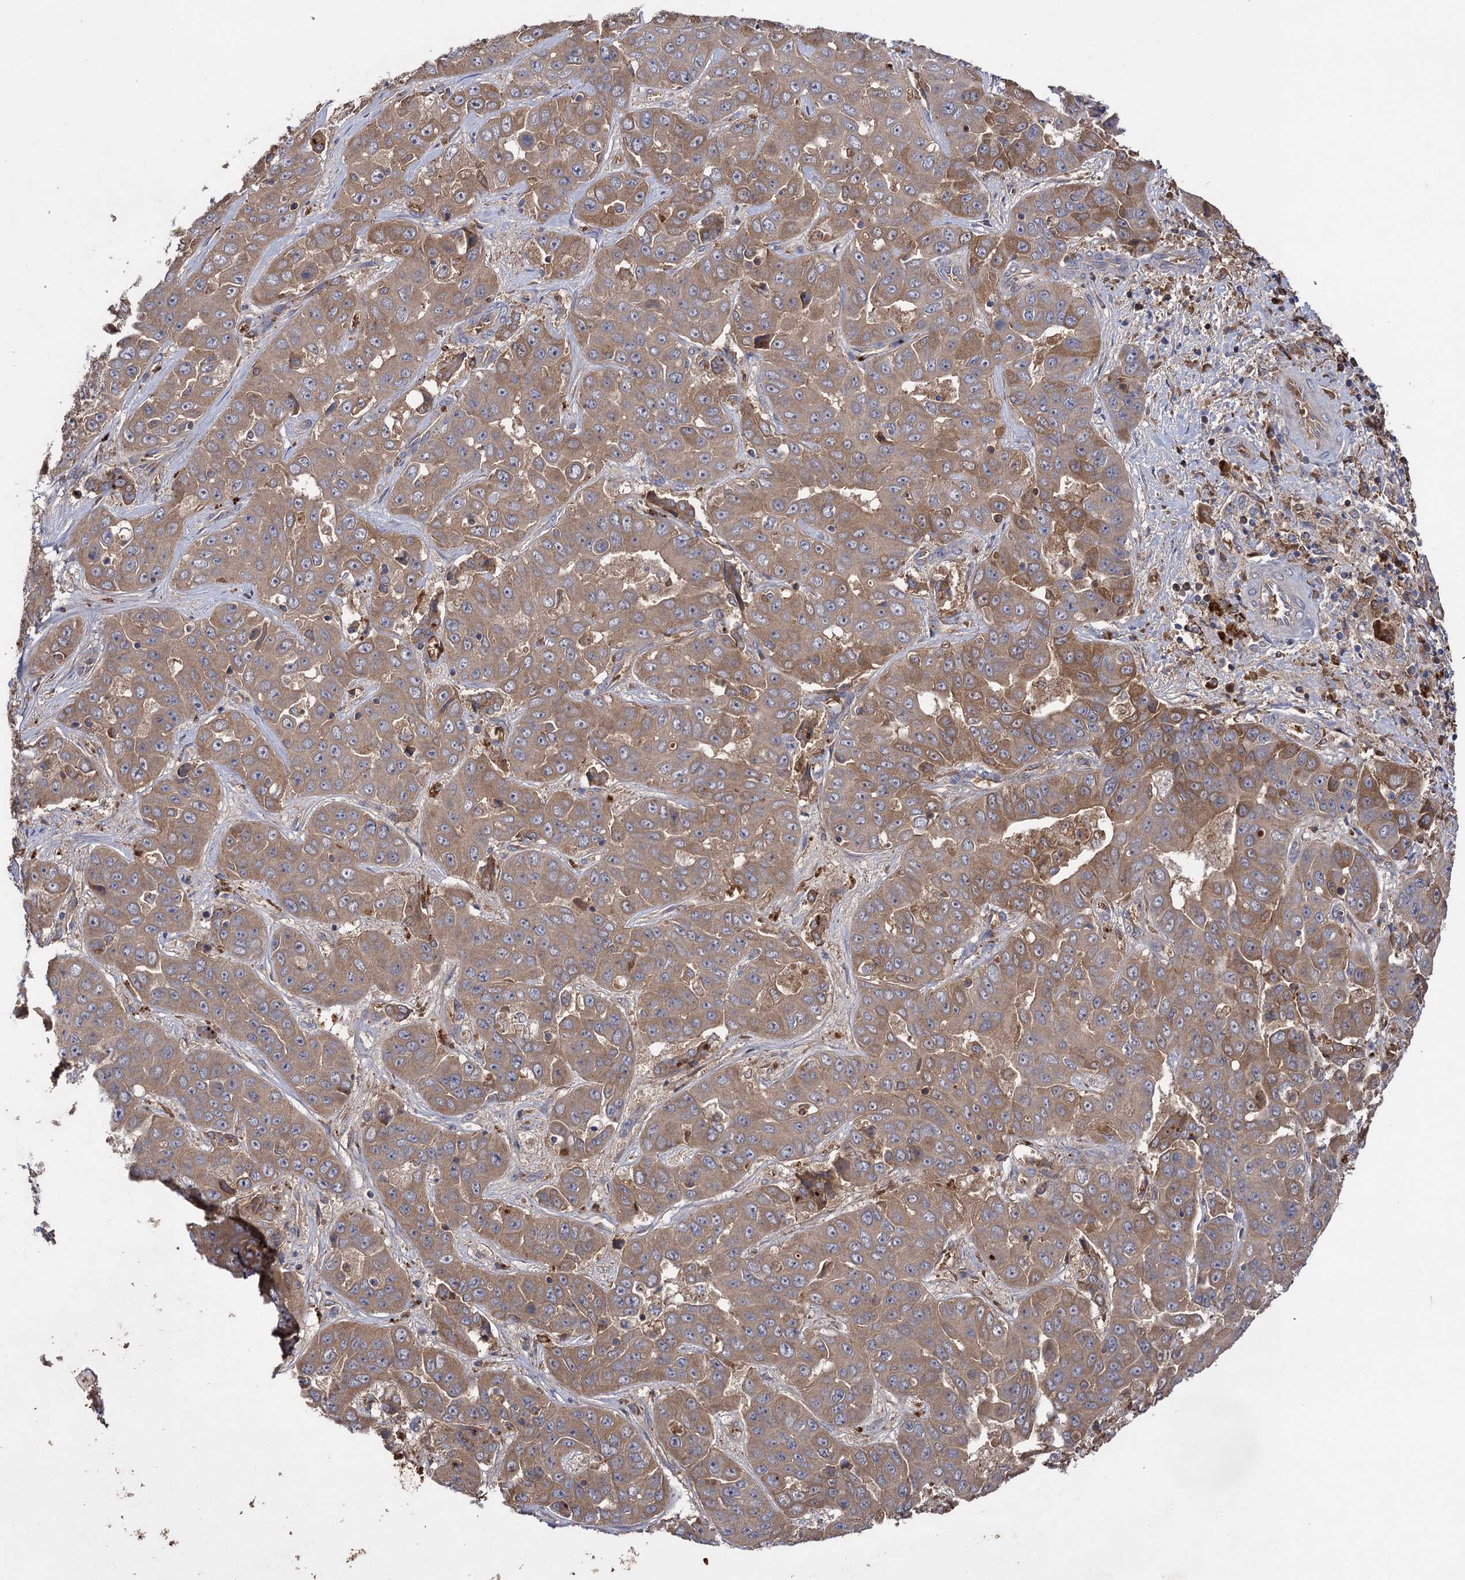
{"staining": {"intensity": "moderate", "quantity": "25%-75%", "location": "cytoplasmic/membranous"}, "tissue": "liver cancer", "cell_type": "Tumor cells", "image_type": "cancer", "snomed": [{"axis": "morphology", "description": "Cholangiocarcinoma"}, {"axis": "topography", "description": "Liver"}], "caption": "Approximately 25%-75% of tumor cells in liver cancer show moderate cytoplasmic/membranous protein positivity as visualized by brown immunohistochemical staining.", "gene": "USP50", "patient": {"sex": "female", "age": 52}}